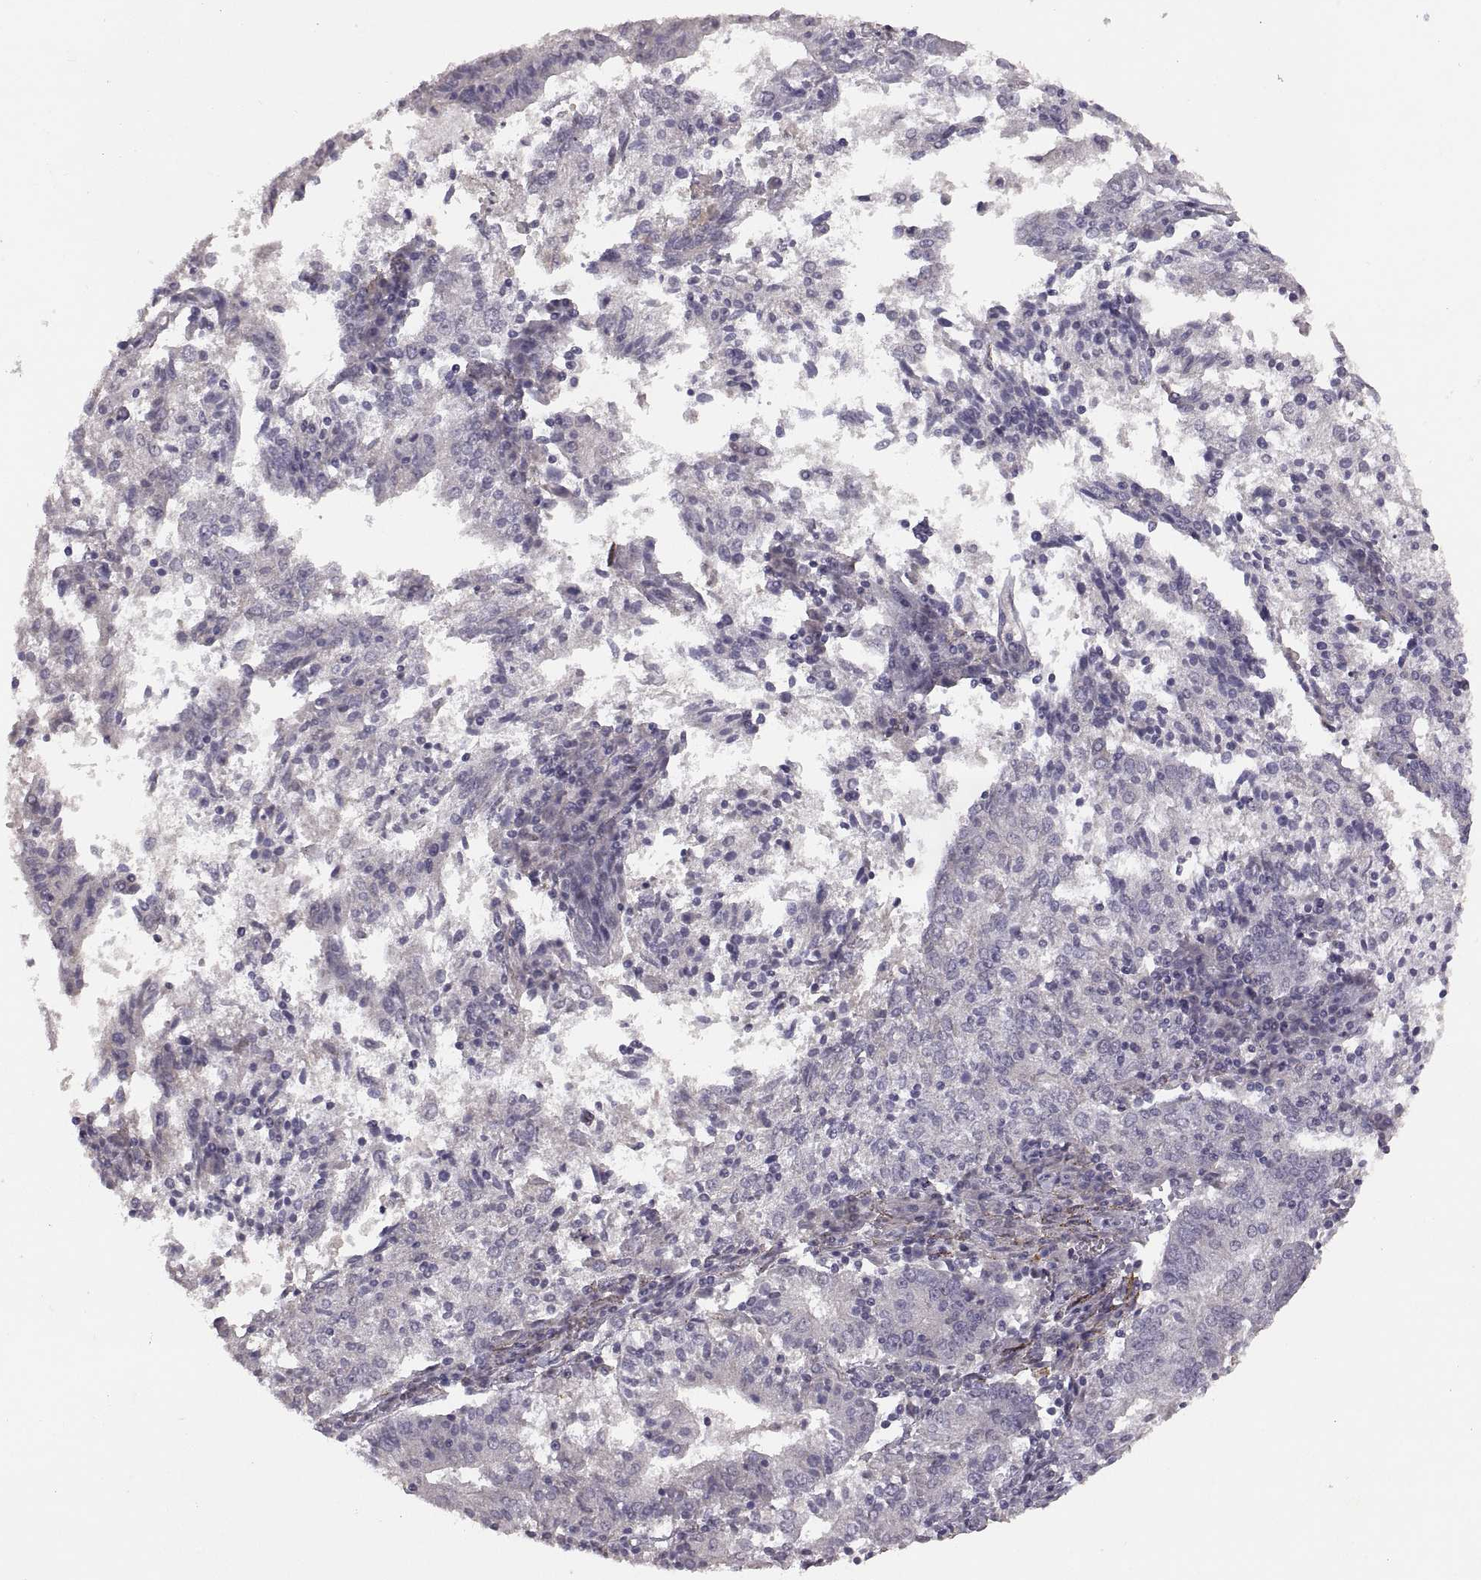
{"staining": {"intensity": "negative", "quantity": "none", "location": "none"}, "tissue": "endometrial cancer", "cell_type": "Tumor cells", "image_type": "cancer", "snomed": [{"axis": "morphology", "description": "Adenocarcinoma, NOS"}, {"axis": "topography", "description": "Endometrium"}], "caption": "IHC histopathology image of endometrial cancer stained for a protein (brown), which reveals no positivity in tumor cells. Nuclei are stained in blue.", "gene": "CDH2", "patient": {"sex": "female", "age": 82}}